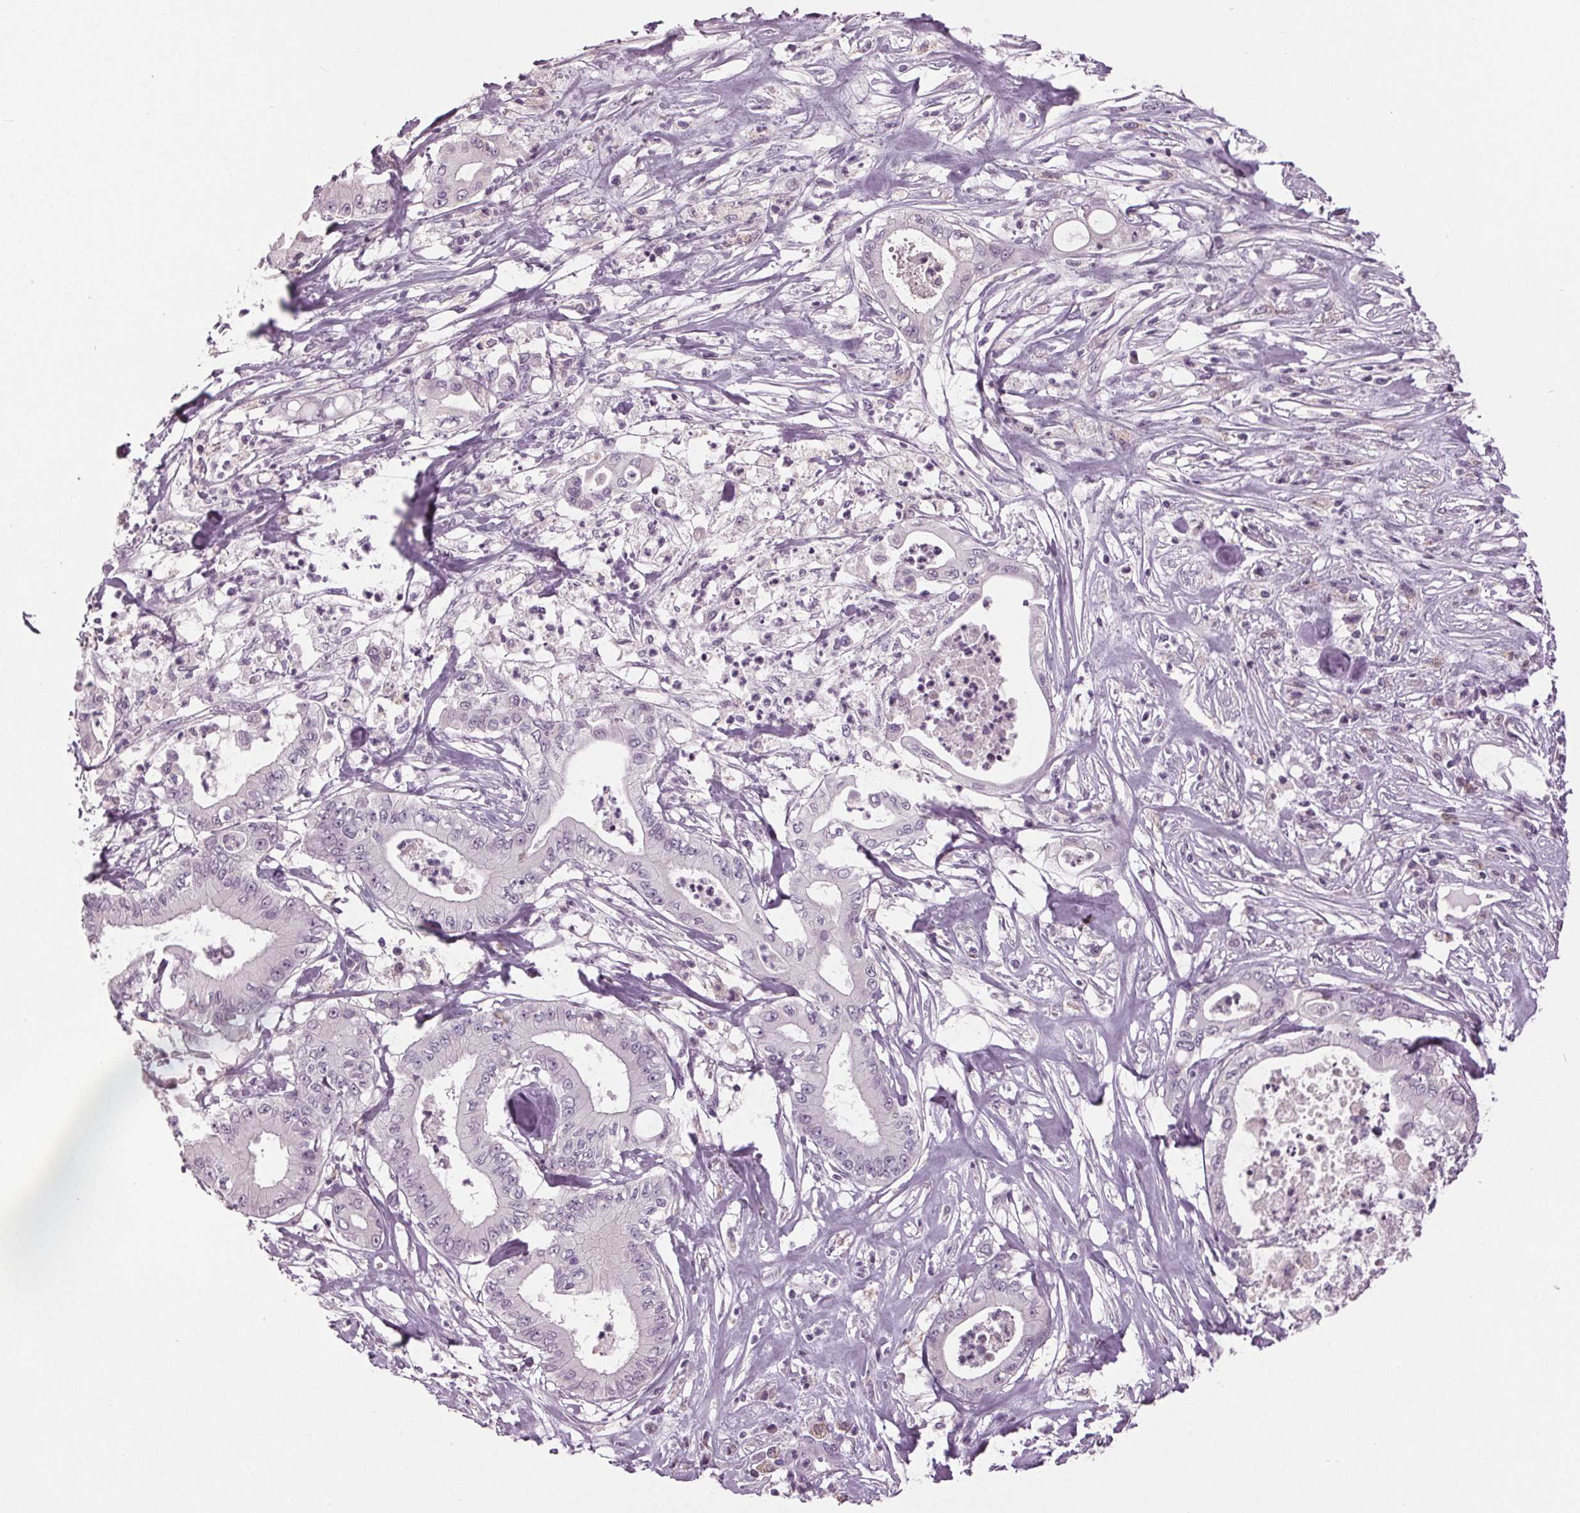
{"staining": {"intensity": "negative", "quantity": "none", "location": "none"}, "tissue": "pancreatic cancer", "cell_type": "Tumor cells", "image_type": "cancer", "snomed": [{"axis": "morphology", "description": "Adenocarcinoma, NOS"}, {"axis": "topography", "description": "Pancreas"}], "caption": "High magnification brightfield microscopy of adenocarcinoma (pancreatic) stained with DAB (brown) and counterstained with hematoxylin (blue): tumor cells show no significant staining.", "gene": "DNAH12", "patient": {"sex": "male", "age": 71}}